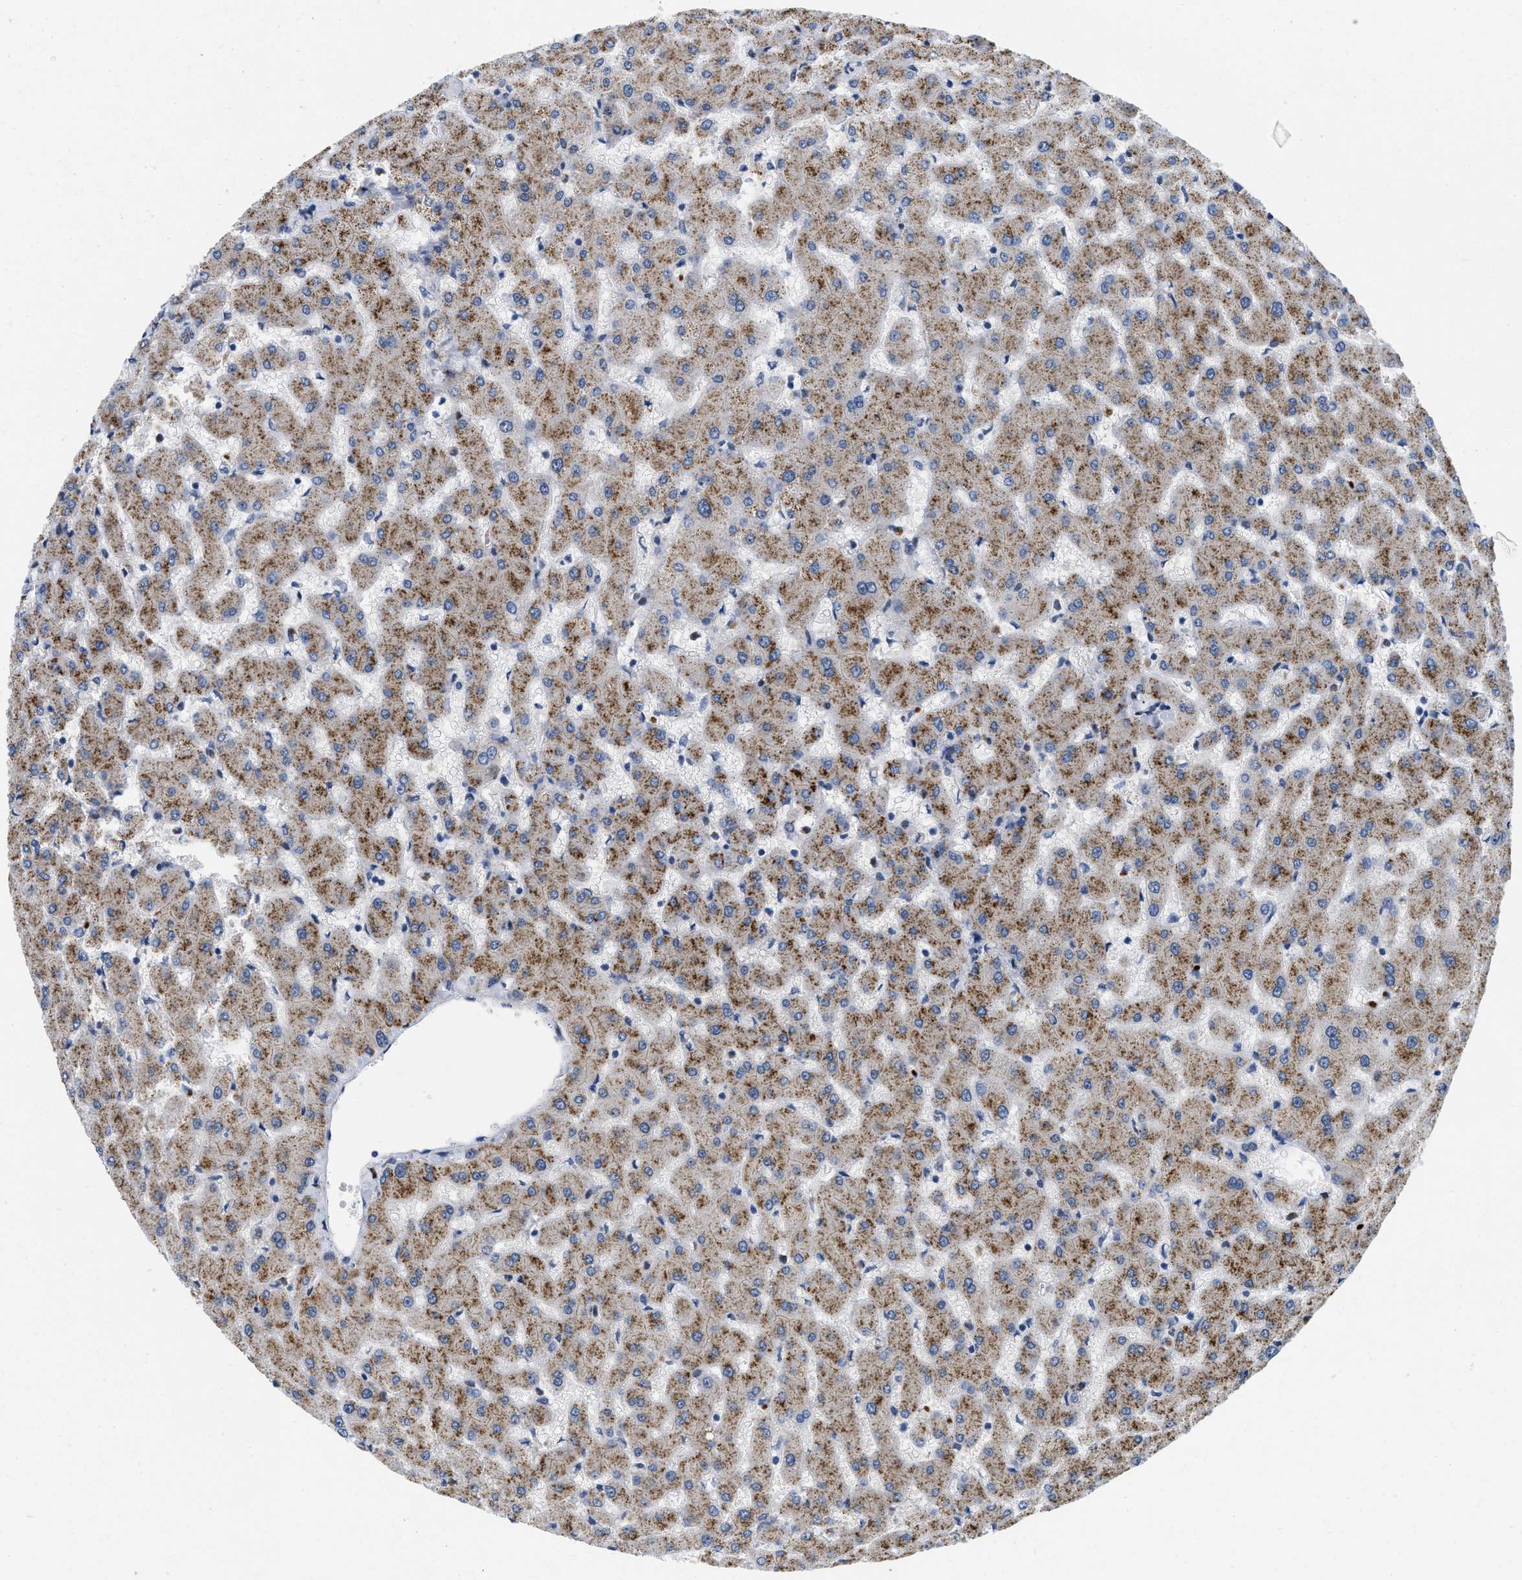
{"staining": {"intensity": "moderate", "quantity": ">75%", "location": "cytoplasmic/membranous"}, "tissue": "liver", "cell_type": "Hepatocytes", "image_type": "normal", "snomed": [{"axis": "morphology", "description": "Normal tissue, NOS"}, {"axis": "topography", "description": "Liver"}], "caption": "Immunohistochemistry (IHC) micrograph of normal liver stained for a protein (brown), which shows medium levels of moderate cytoplasmic/membranous staining in about >75% of hepatocytes.", "gene": "NFIX", "patient": {"sex": "female", "age": 63}}